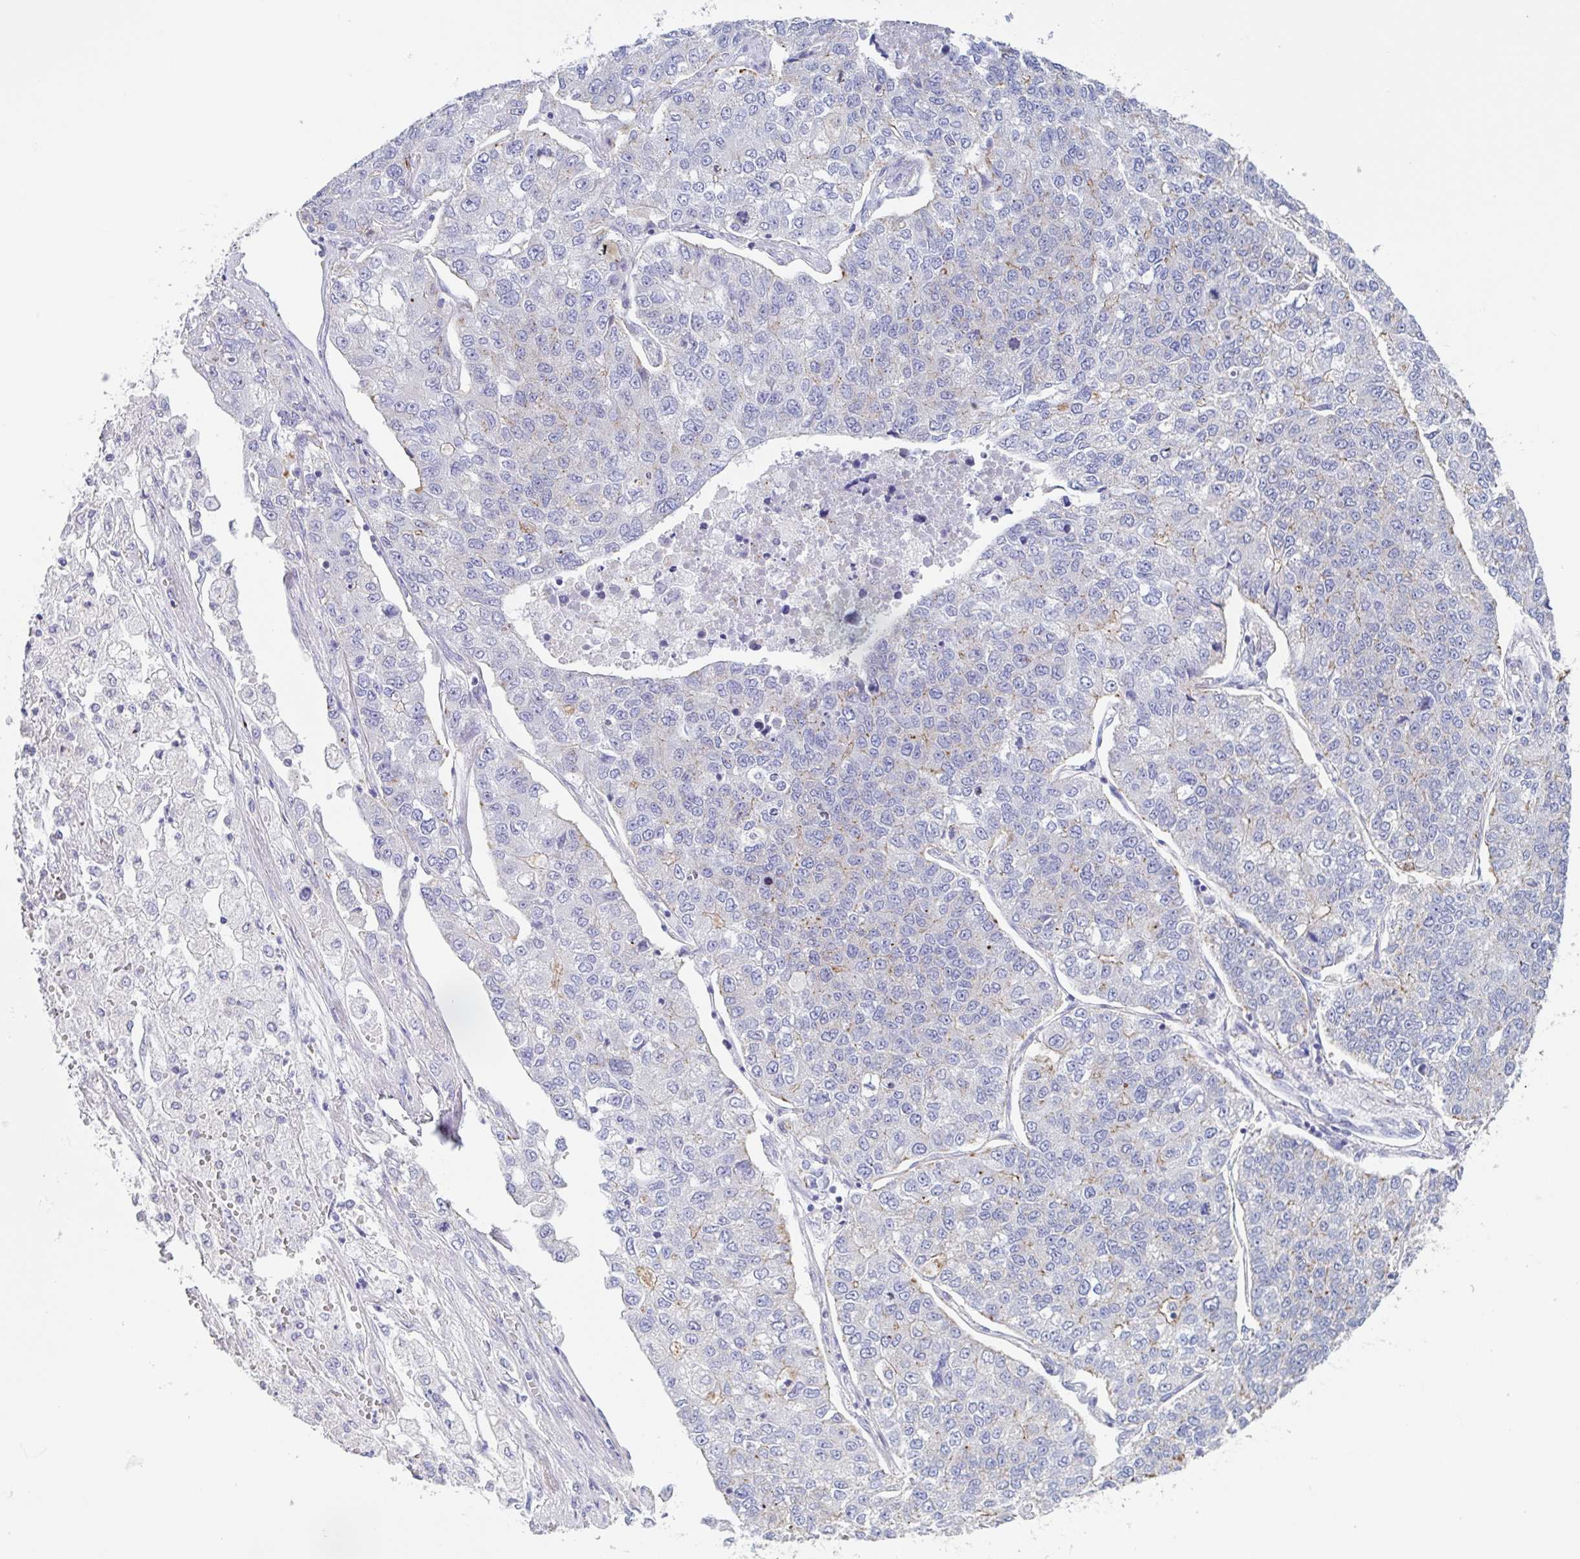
{"staining": {"intensity": "weak", "quantity": "<25%", "location": "cytoplasmic/membranous"}, "tissue": "lung cancer", "cell_type": "Tumor cells", "image_type": "cancer", "snomed": [{"axis": "morphology", "description": "Adenocarcinoma, NOS"}, {"axis": "topography", "description": "Lung"}], "caption": "IHC photomicrograph of neoplastic tissue: lung cancer stained with DAB shows no significant protein positivity in tumor cells. (DAB immunohistochemistry with hematoxylin counter stain).", "gene": "CHMP5", "patient": {"sex": "male", "age": 49}}